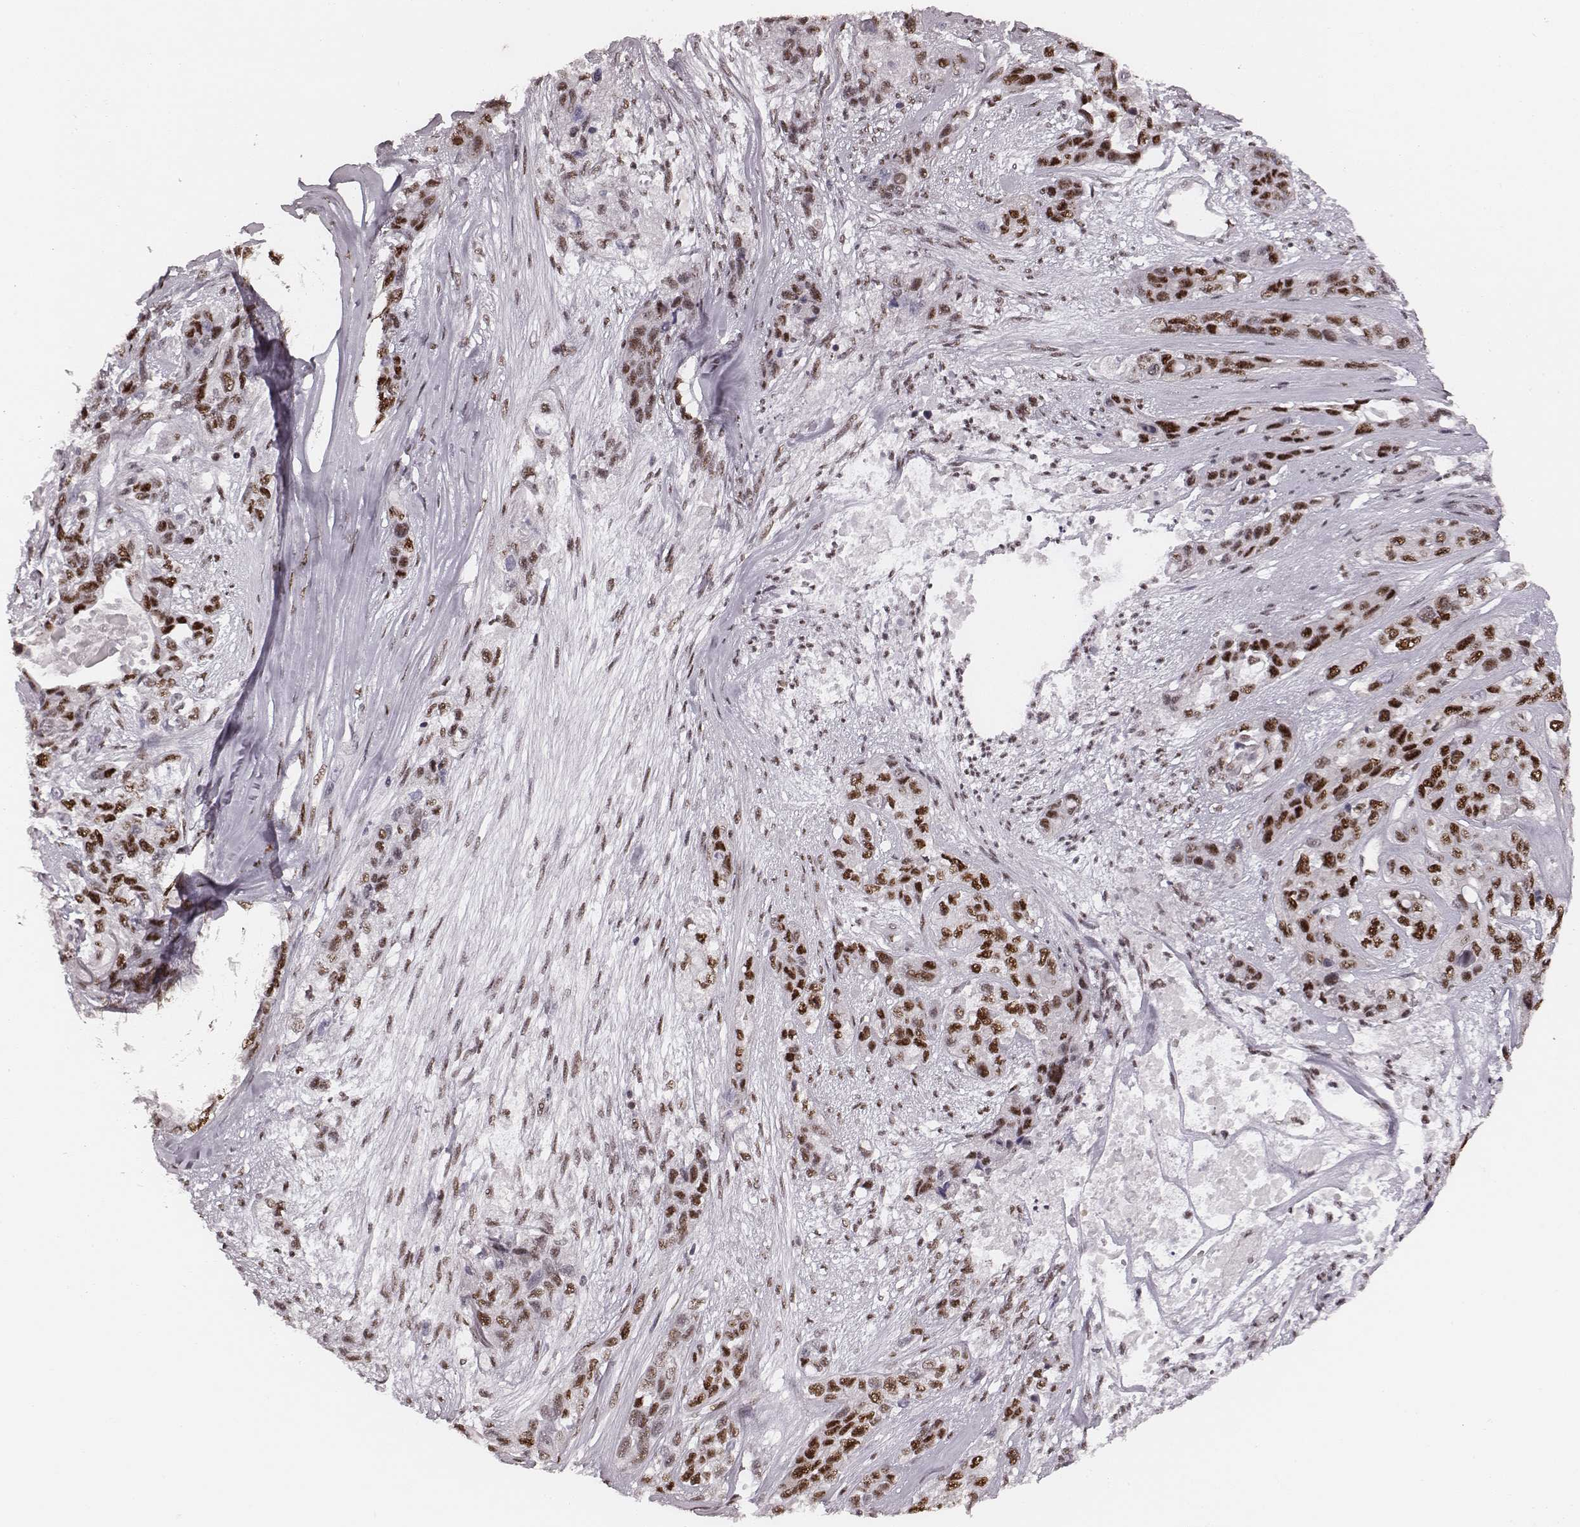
{"staining": {"intensity": "strong", "quantity": ">75%", "location": "nuclear"}, "tissue": "lung cancer", "cell_type": "Tumor cells", "image_type": "cancer", "snomed": [{"axis": "morphology", "description": "Squamous cell carcinoma, NOS"}, {"axis": "topography", "description": "Lung"}], "caption": "The immunohistochemical stain shows strong nuclear staining in tumor cells of squamous cell carcinoma (lung) tissue.", "gene": "LUC7L", "patient": {"sex": "female", "age": 70}}